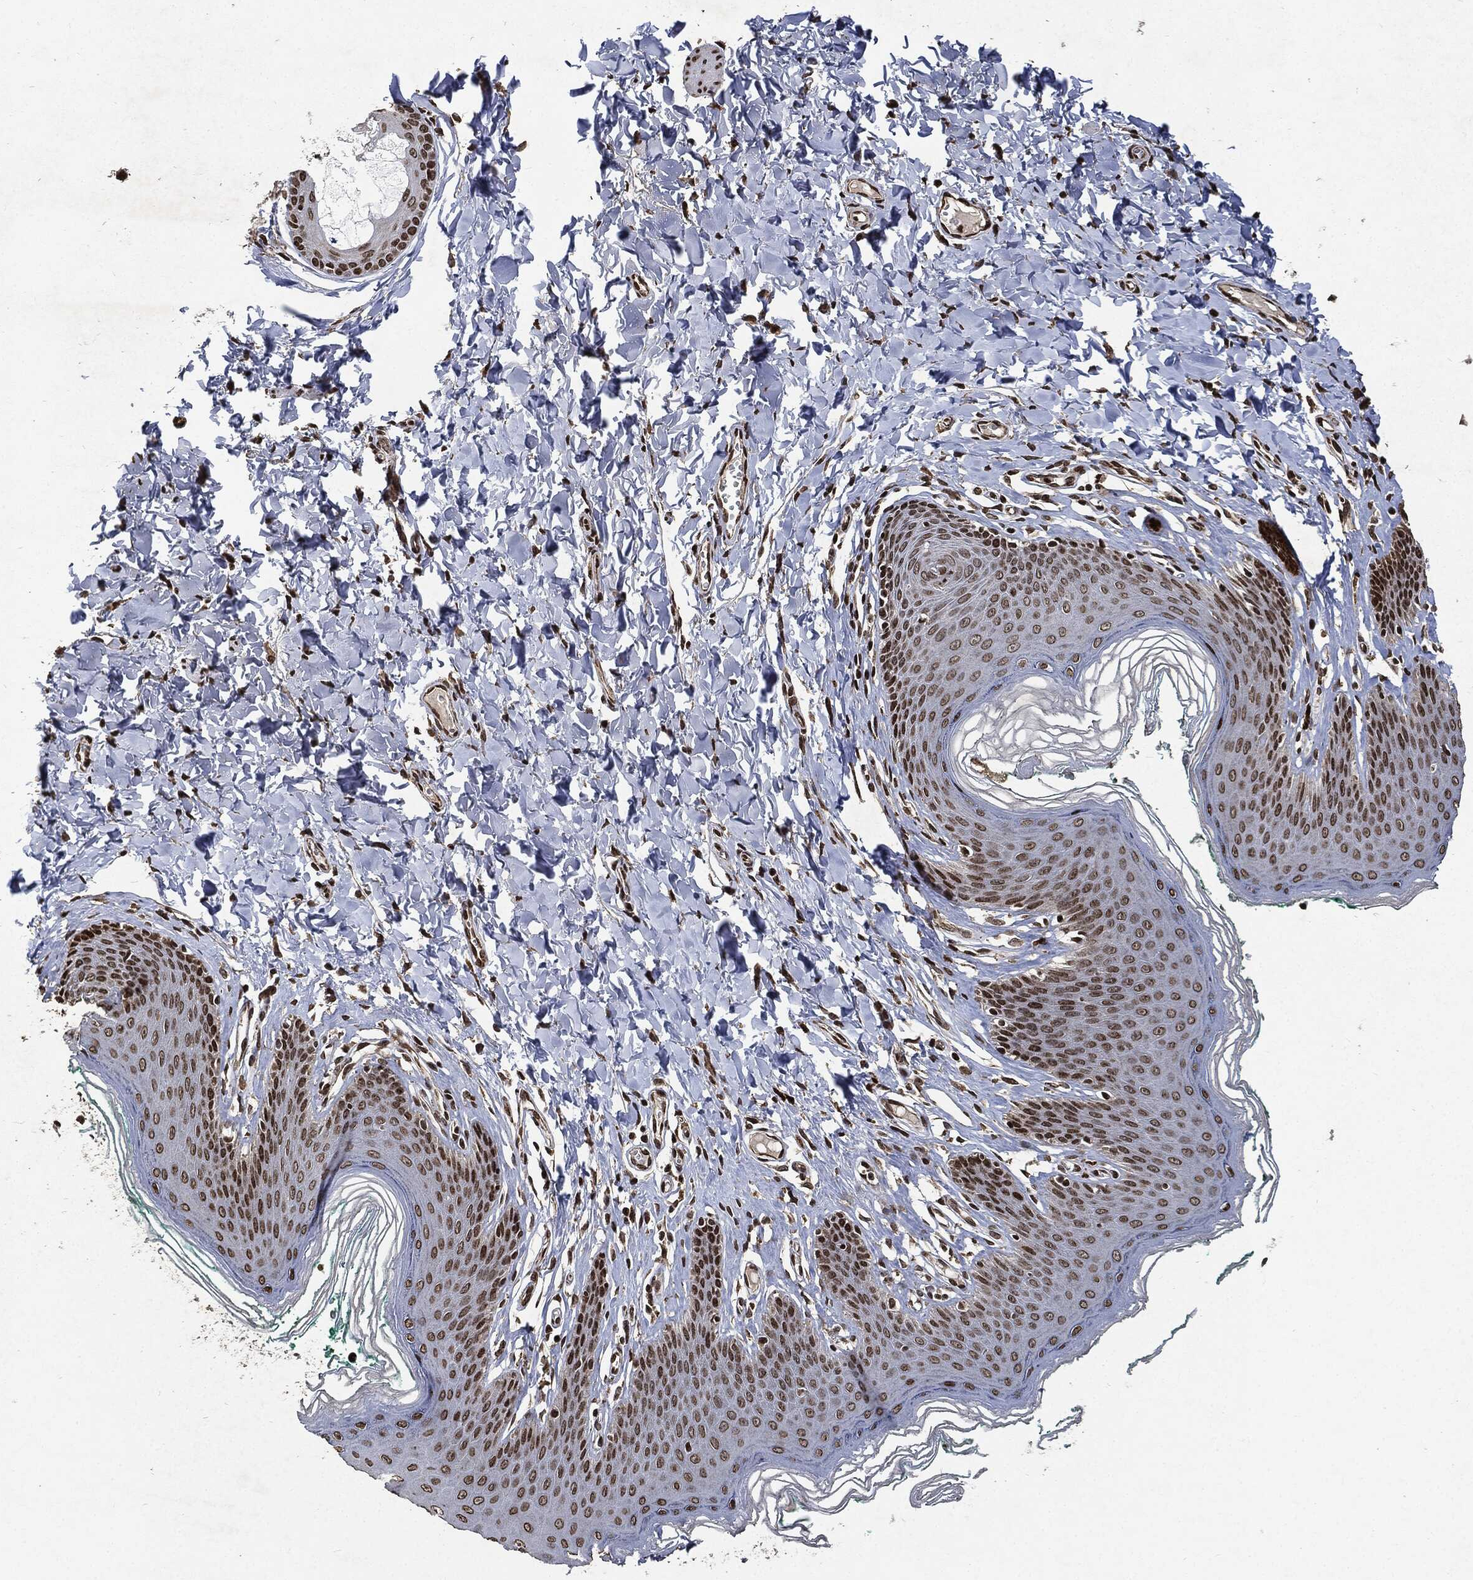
{"staining": {"intensity": "strong", "quantity": "<25%", "location": "nuclear"}, "tissue": "skin", "cell_type": "Epidermal cells", "image_type": "normal", "snomed": [{"axis": "morphology", "description": "Normal tissue, NOS"}, {"axis": "topography", "description": "Vulva"}], "caption": "Protein analysis of normal skin shows strong nuclear staining in about <25% of epidermal cells.", "gene": "JUN", "patient": {"sex": "female", "age": 66}}